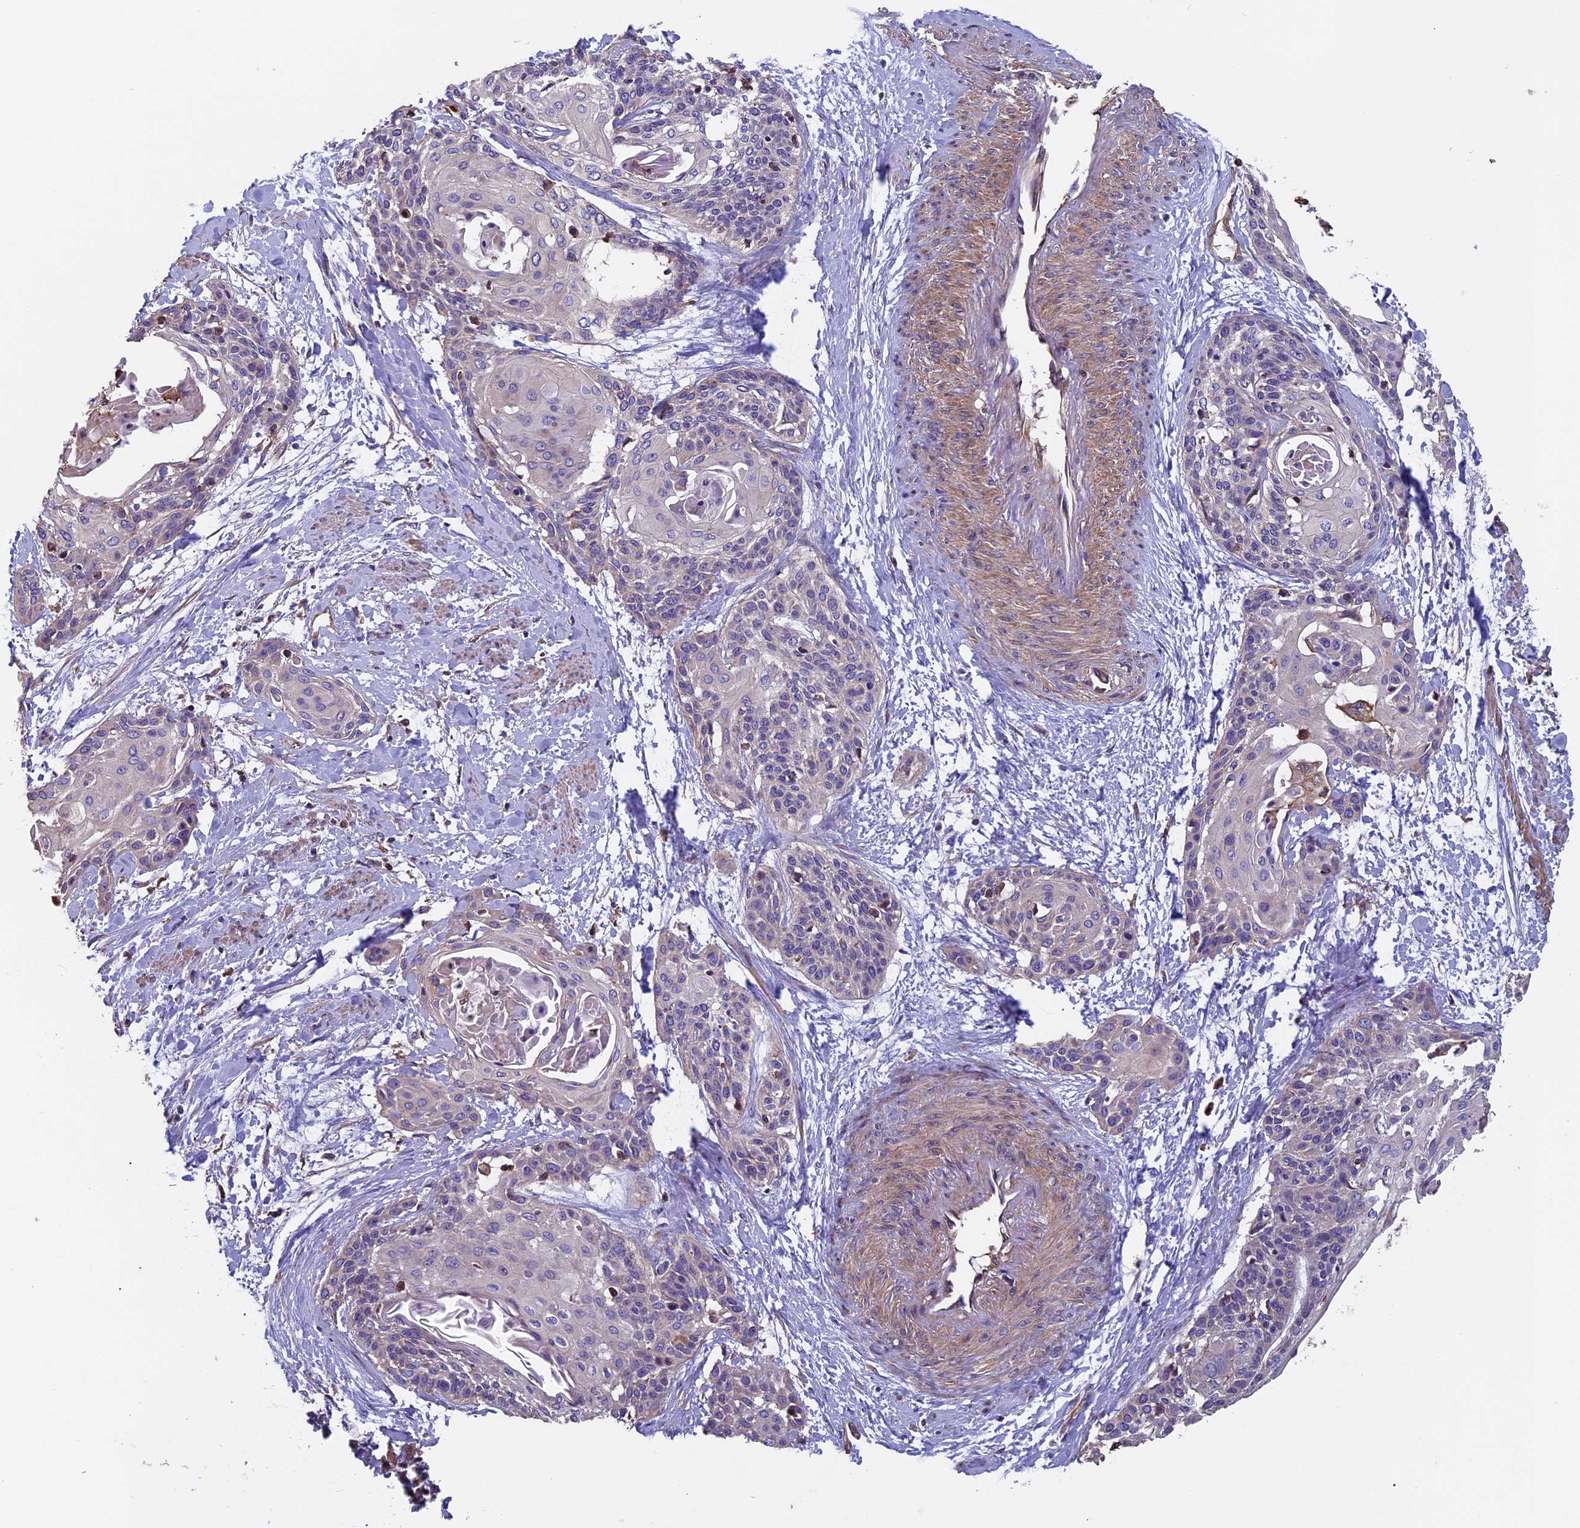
{"staining": {"intensity": "negative", "quantity": "none", "location": "none"}, "tissue": "cervical cancer", "cell_type": "Tumor cells", "image_type": "cancer", "snomed": [{"axis": "morphology", "description": "Squamous cell carcinoma, NOS"}, {"axis": "topography", "description": "Cervix"}], "caption": "An image of cervical cancer (squamous cell carcinoma) stained for a protein demonstrates no brown staining in tumor cells. Nuclei are stained in blue.", "gene": "CCDC153", "patient": {"sex": "female", "age": 57}}